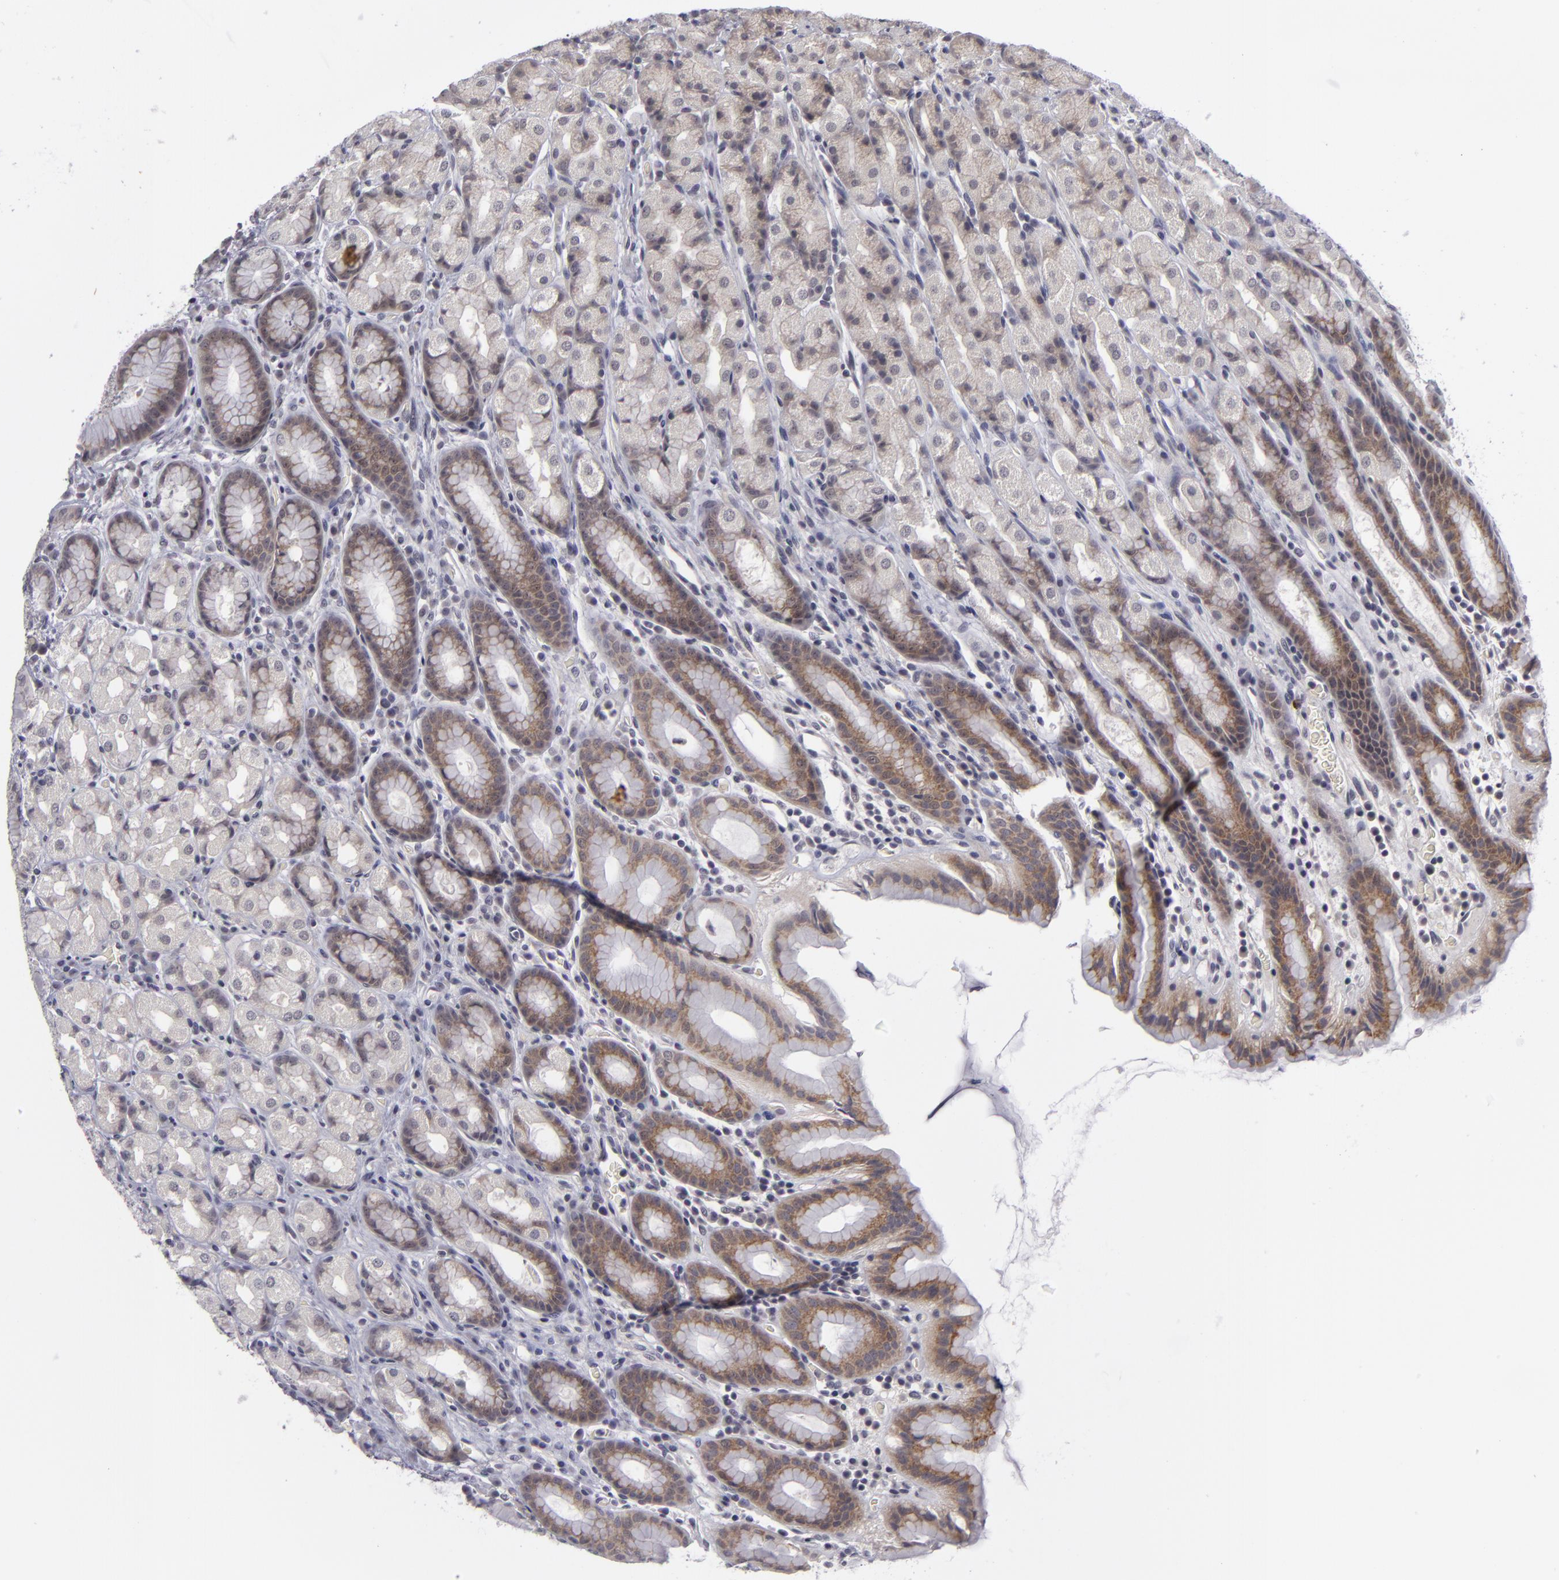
{"staining": {"intensity": "weak", "quantity": "25%-75%", "location": "cytoplasmic/membranous"}, "tissue": "stomach", "cell_type": "Glandular cells", "image_type": "normal", "snomed": [{"axis": "morphology", "description": "Normal tissue, NOS"}, {"axis": "topography", "description": "Stomach, upper"}], "caption": "Protein staining of benign stomach reveals weak cytoplasmic/membranous positivity in approximately 25%-75% of glandular cells. The staining was performed using DAB, with brown indicating positive protein expression. Nuclei are stained blue with hematoxylin.", "gene": "DLG3", "patient": {"sex": "male", "age": 68}}